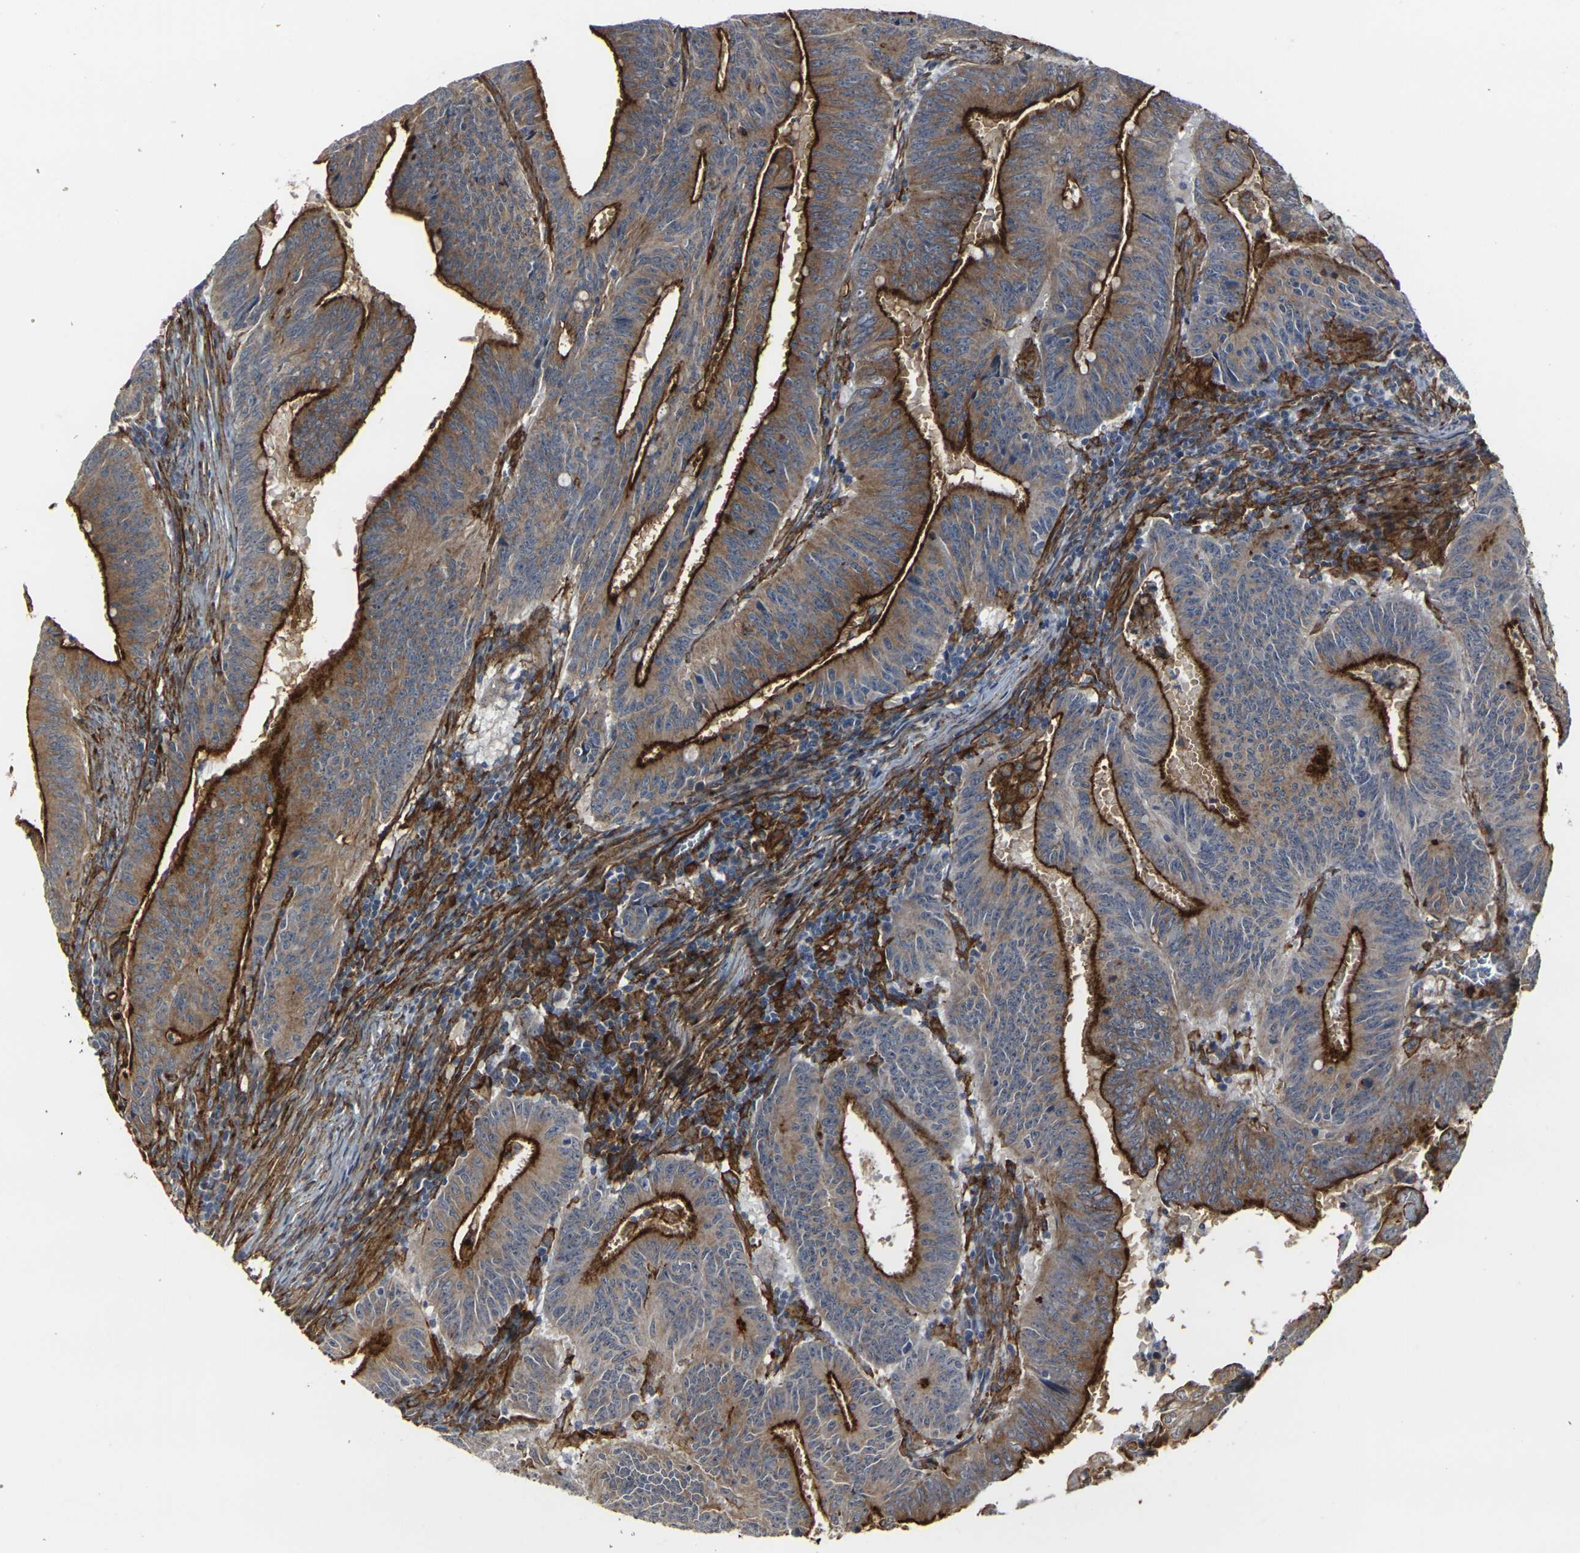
{"staining": {"intensity": "strong", "quantity": ">75%", "location": "cytoplasmic/membranous"}, "tissue": "colorectal cancer", "cell_type": "Tumor cells", "image_type": "cancer", "snomed": [{"axis": "morphology", "description": "Adenocarcinoma, NOS"}, {"axis": "topography", "description": "Colon"}], "caption": "Approximately >75% of tumor cells in human adenocarcinoma (colorectal) demonstrate strong cytoplasmic/membranous protein staining as visualized by brown immunohistochemical staining.", "gene": "MYOF", "patient": {"sex": "male", "age": 45}}